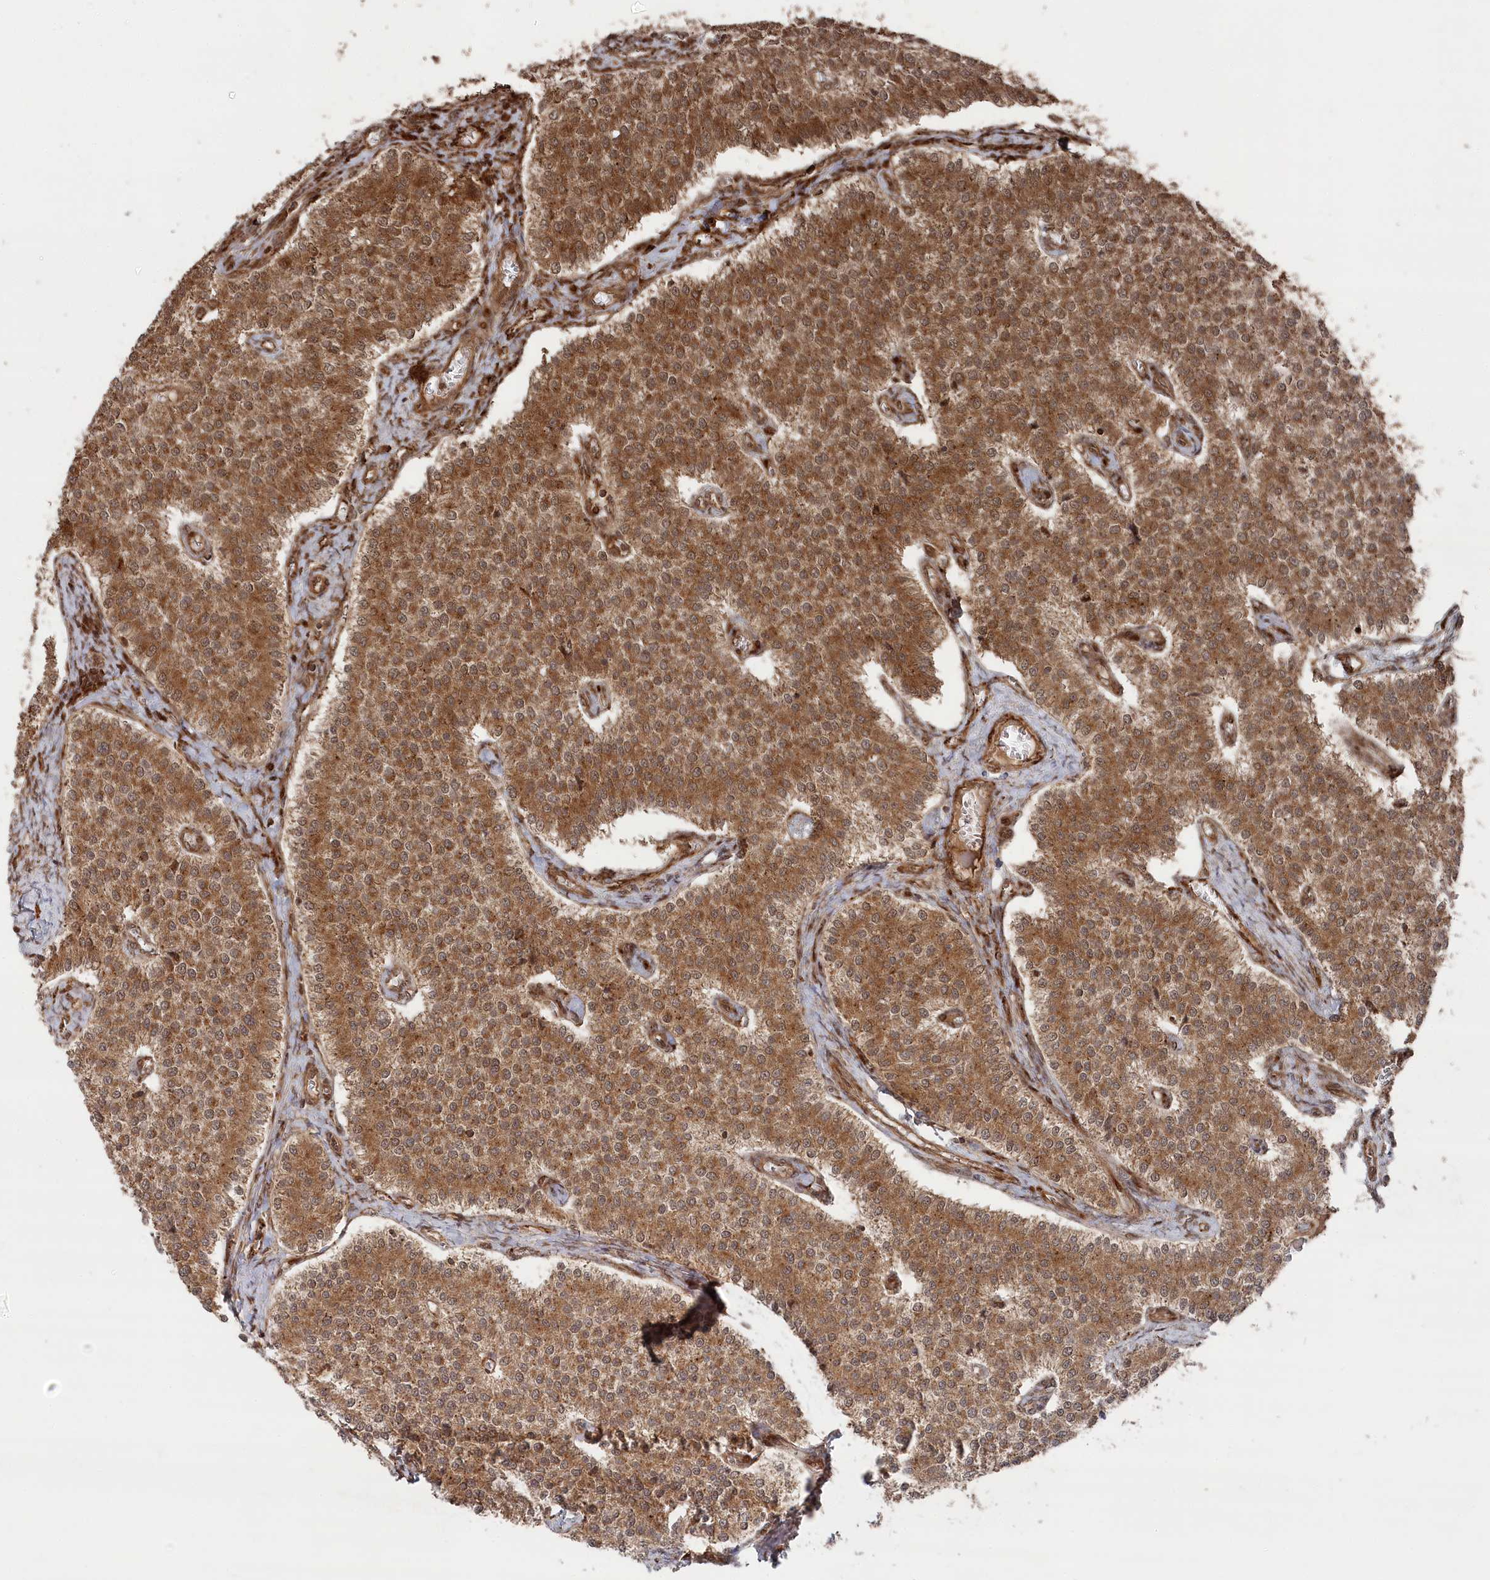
{"staining": {"intensity": "moderate", "quantity": ">75%", "location": "cytoplasmic/membranous"}, "tissue": "carcinoid", "cell_type": "Tumor cells", "image_type": "cancer", "snomed": [{"axis": "morphology", "description": "Carcinoid, malignant, NOS"}, {"axis": "topography", "description": "Colon"}], "caption": "This image shows immunohistochemistry (IHC) staining of human carcinoid, with medium moderate cytoplasmic/membranous positivity in about >75% of tumor cells.", "gene": "POLR3A", "patient": {"sex": "female", "age": 52}}